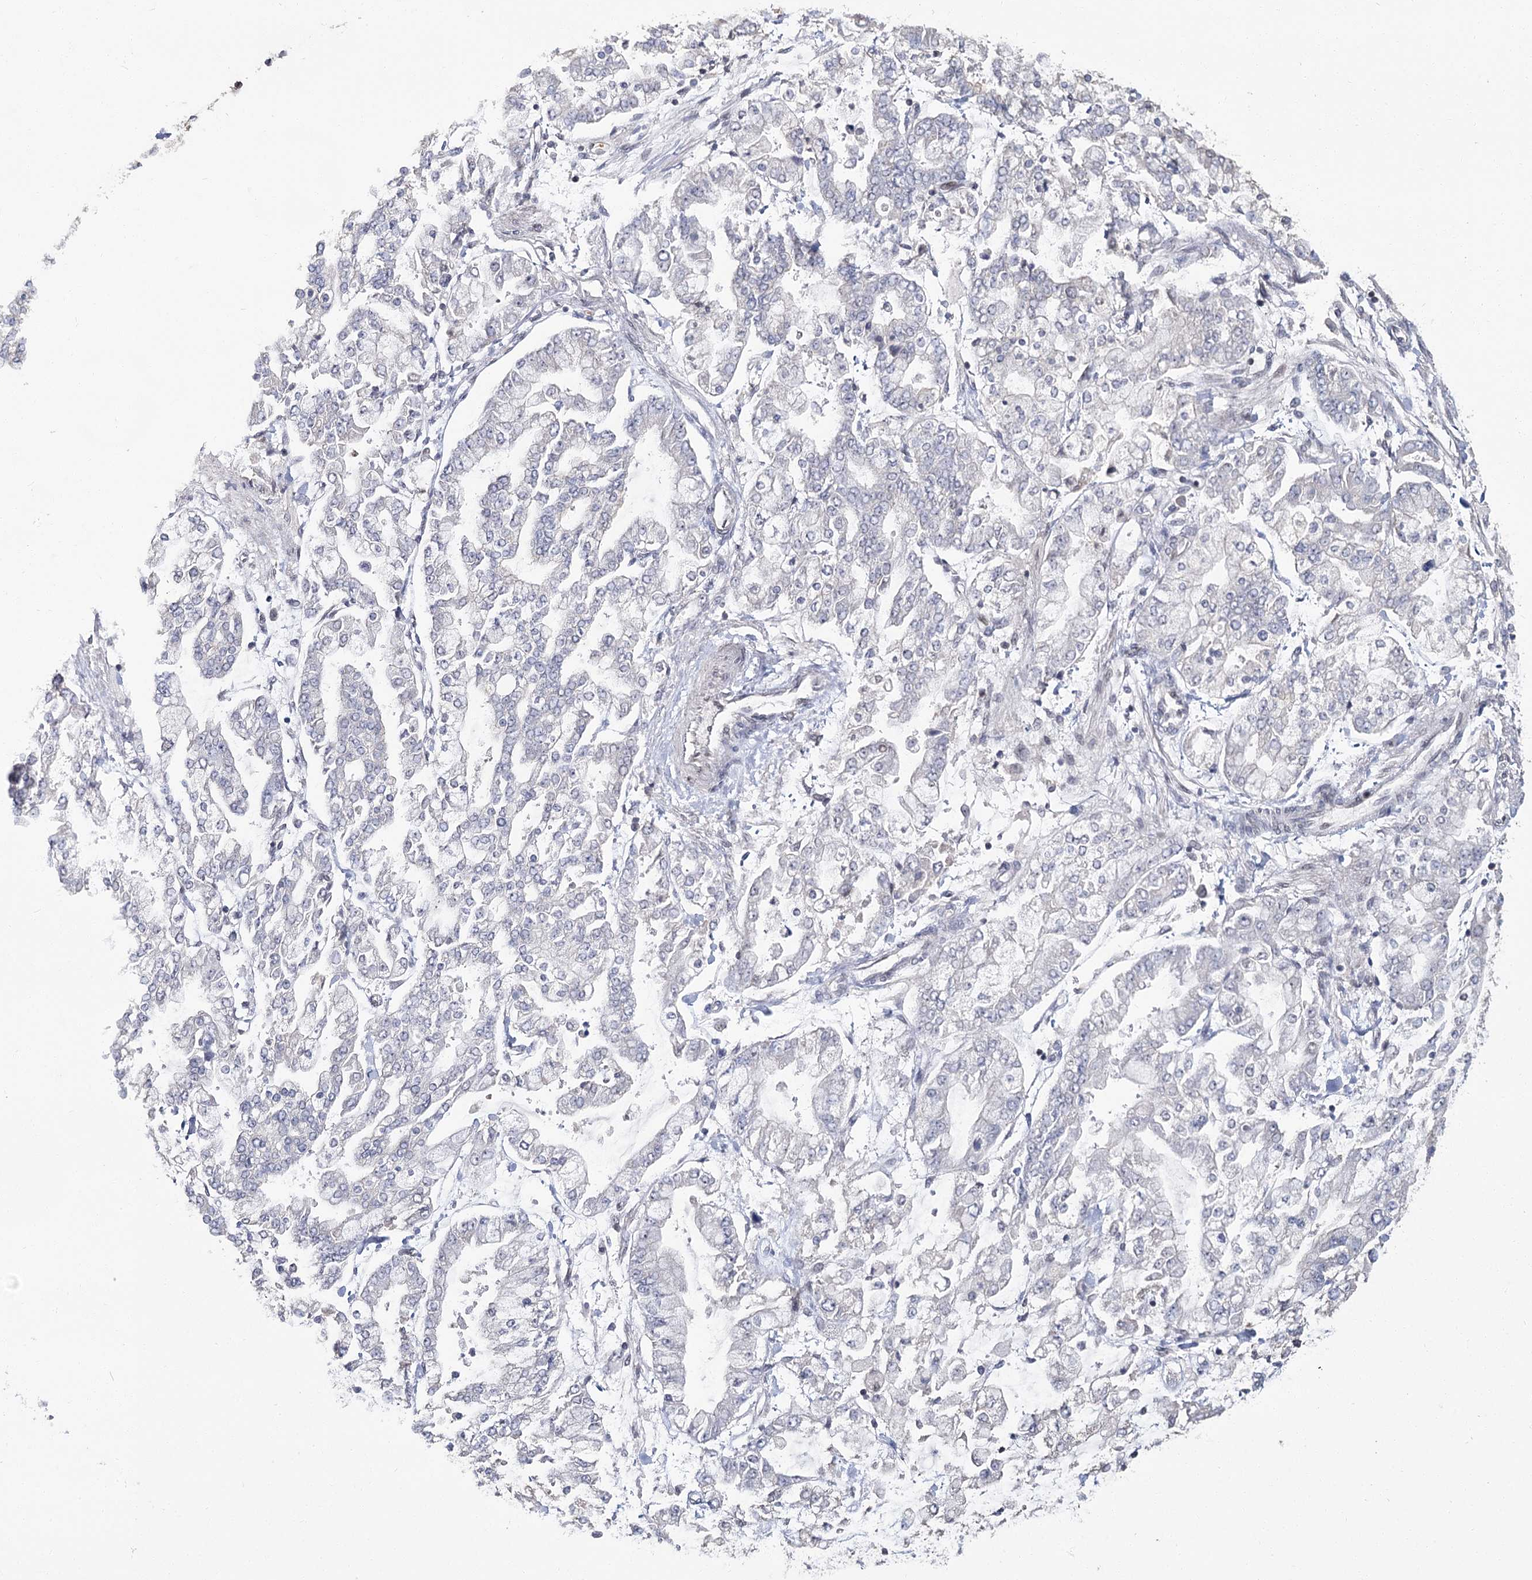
{"staining": {"intensity": "negative", "quantity": "none", "location": "none"}, "tissue": "stomach cancer", "cell_type": "Tumor cells", "image_type": "cancer", "snomed": [{"axis": "morphology", "description": "Normal tissue, NOS"}, {"axis": "morphology", "description": "Adenocarcinoma, NOS"}, {"axis": "topography", "description": "Stomach, upper"}, {"axis": "topography", "description": "Stomach"}], "caption": "Immunohistochemistry (IHC) of human stomach cancer reveals no expression in tumor cells. (DAB (3,3'-diaminobenzidine) immunohistochemistry with hematoxylin counter stain).", "gene": "KIAA0930", "patient": {"sex": "male", "age": 76}}